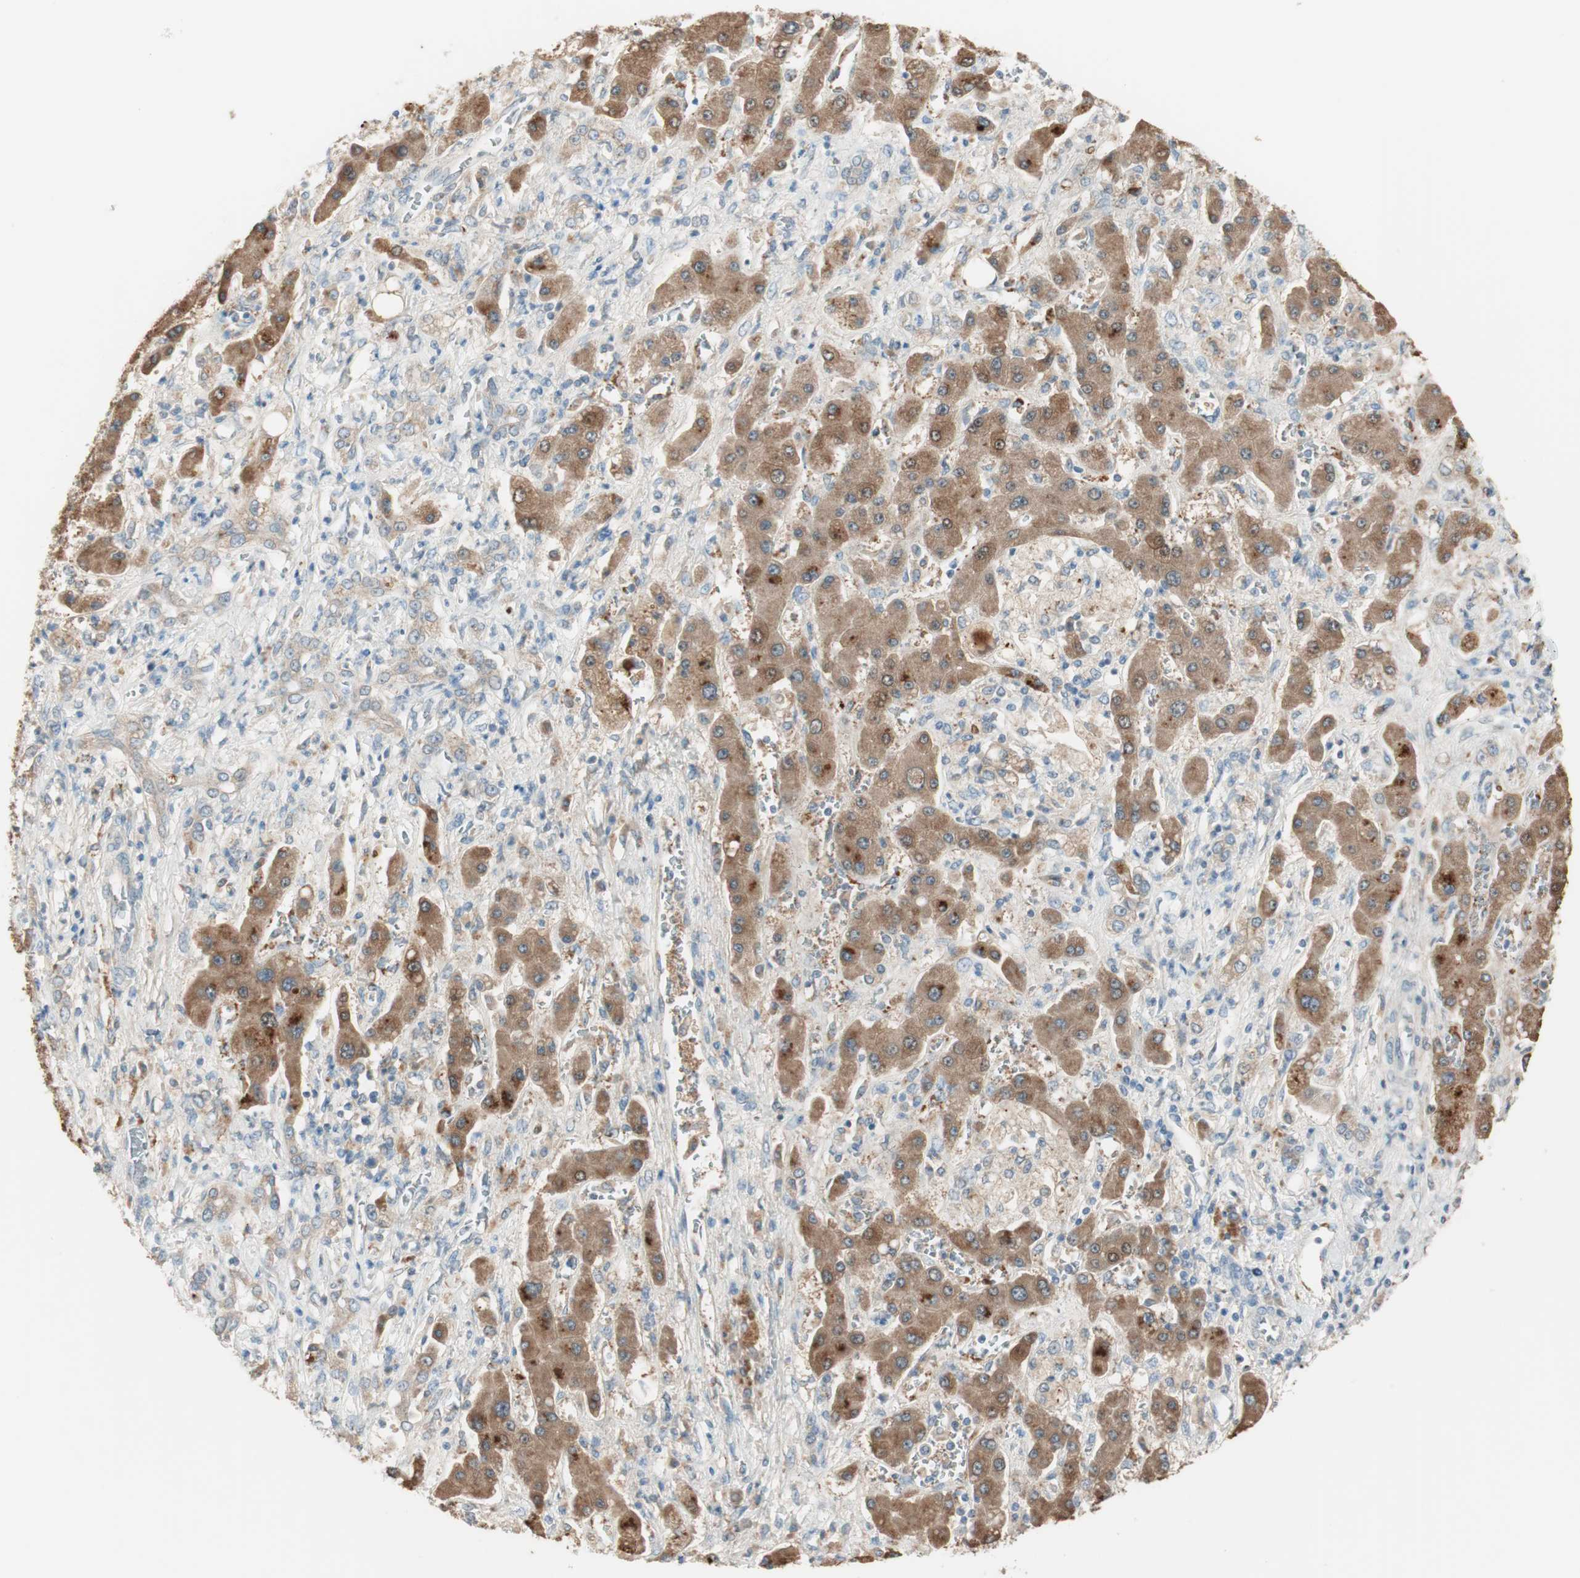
{"staining": {"intensity": "weak", "quantity": ">75%", "location": "cytoplasmic/membranous"}, "tissue": "liver cancer", "cell_type": "Tumor cells", "image_type": "cancer", "snomed": [{"axis": "morphology", "description": "Cholangiocarcinoma"}, {"axis": "topography", "description": "Liver"}], "caption": "High-magnification brightfield microscopy of liver cholangiocarcinoma stained with DAB (brown) and counterstained with hematoxylin (blue). tumor cells exhibit weak cytoplasmic/membranous staining is present in approximately>75% of cells.", "gene": "KHK", "patient": {"sex": "male", "age": 50}}